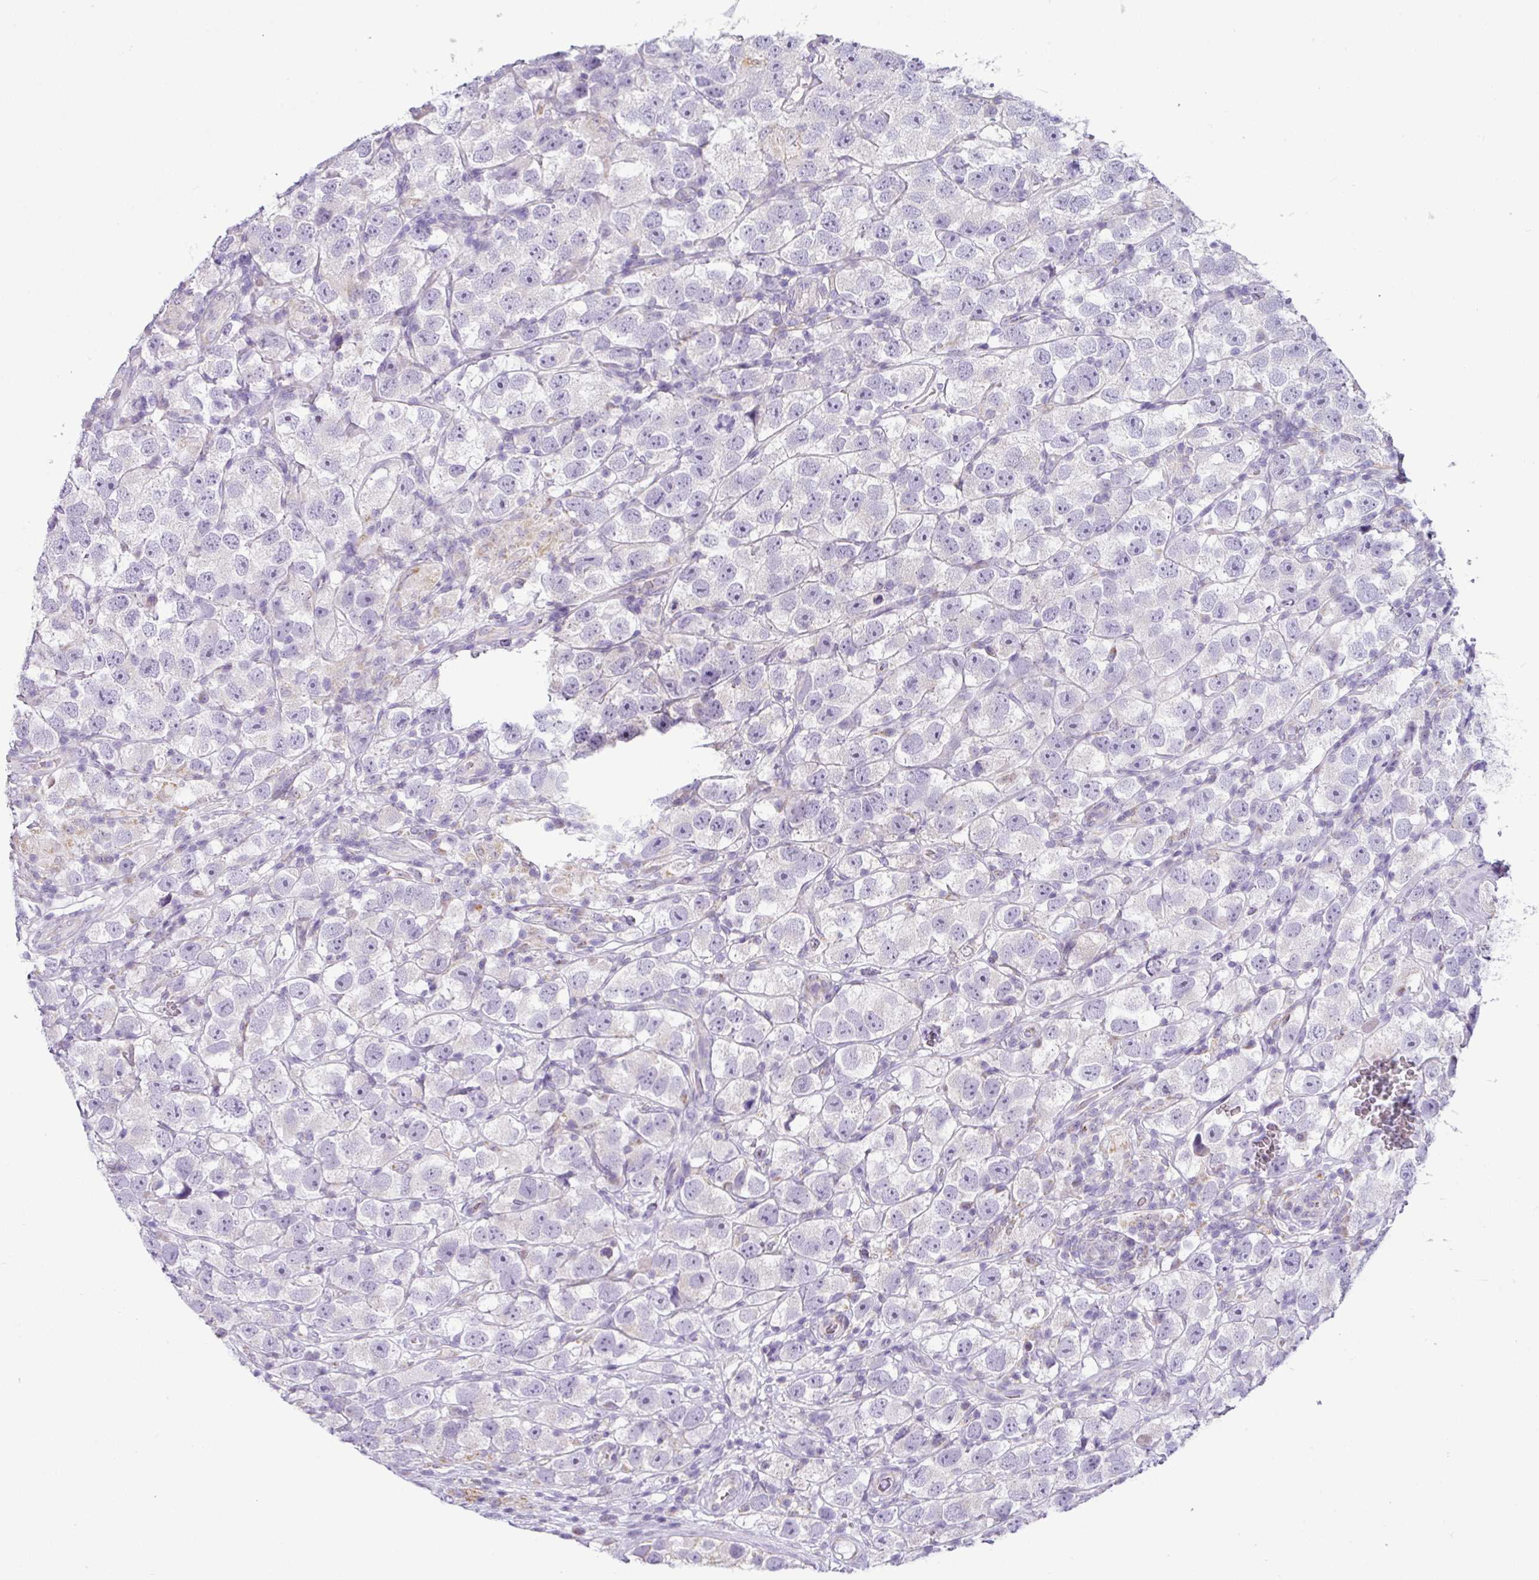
{"staining": {"intensity": "negative", "quantity": "none", "location": "none"}, "tissue": "testis cancer", "cell_type": "Tumor cells", "image_type": "cancer", "snomed": [{"axis": "morphology", "description": "Seminoma, NOS"}, {"axis": "topography", "description": "Testis"}], "caption": "Testis cancer was stained to show a protein in brown. There is no significant expression in tumor cells.", "gene": "HMCN2", "patient": {"sex": "male", "age": 26}}